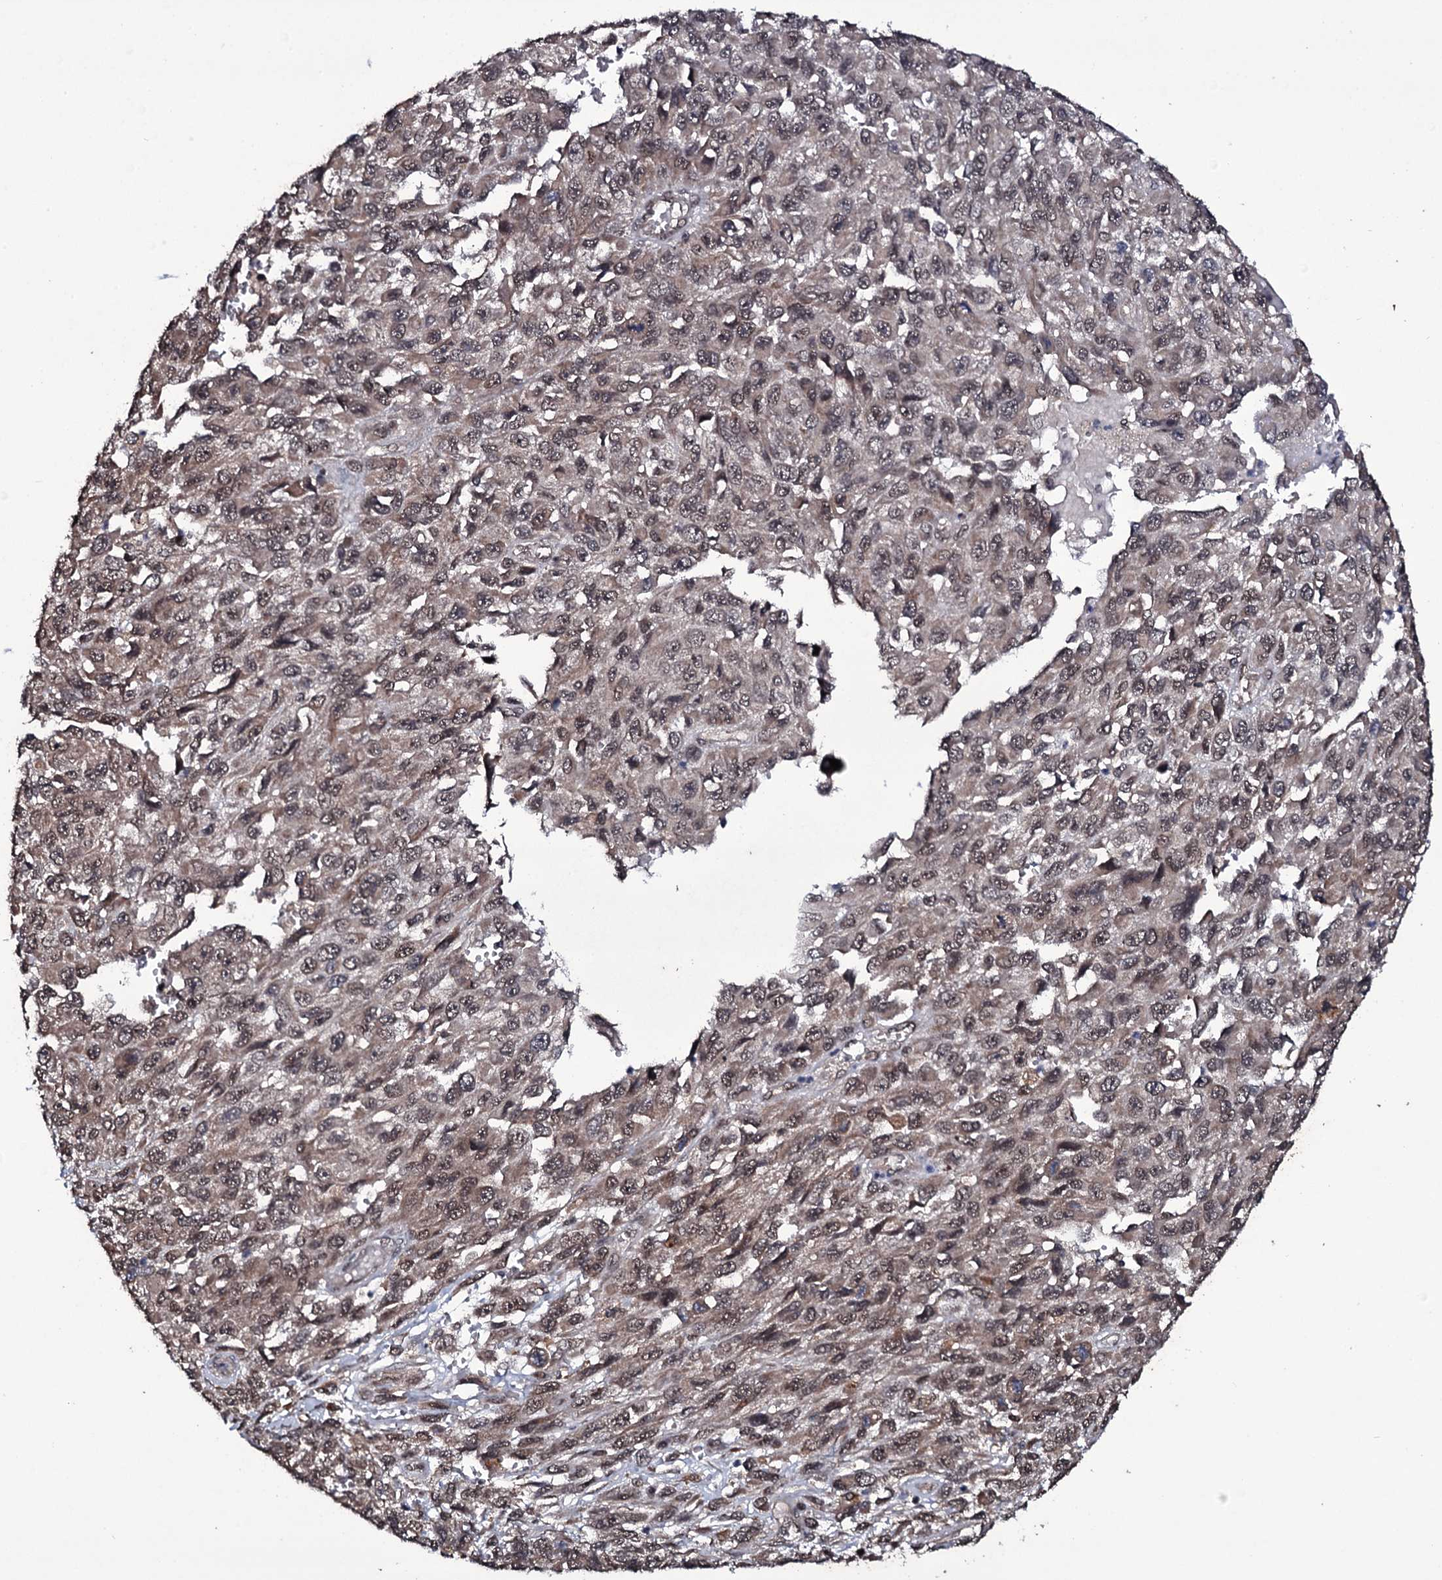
{"staining": {"intensity": "weak", "quantity": ">75%", "location": "cytoplasmic/membranous,nuclear"}, "tissue": "melanoma", "cell_type": "Tumor cells", "image_type": "cancer", "snomed": [{"axis": "morphology", "description": "Normal tissue, NOS"}, {"axis": "morphology", "description": "Malignant melanoma, NOS"}, {"axis": "topography", "description": "Skin"}], "caption": "Weak cytoplasmic/membranous and nuclear positivity is identified in approximately >75% of tumor cells in melanoma.", "gene": "MRPS31", "patient": {"sex": "female", "age": 96}}